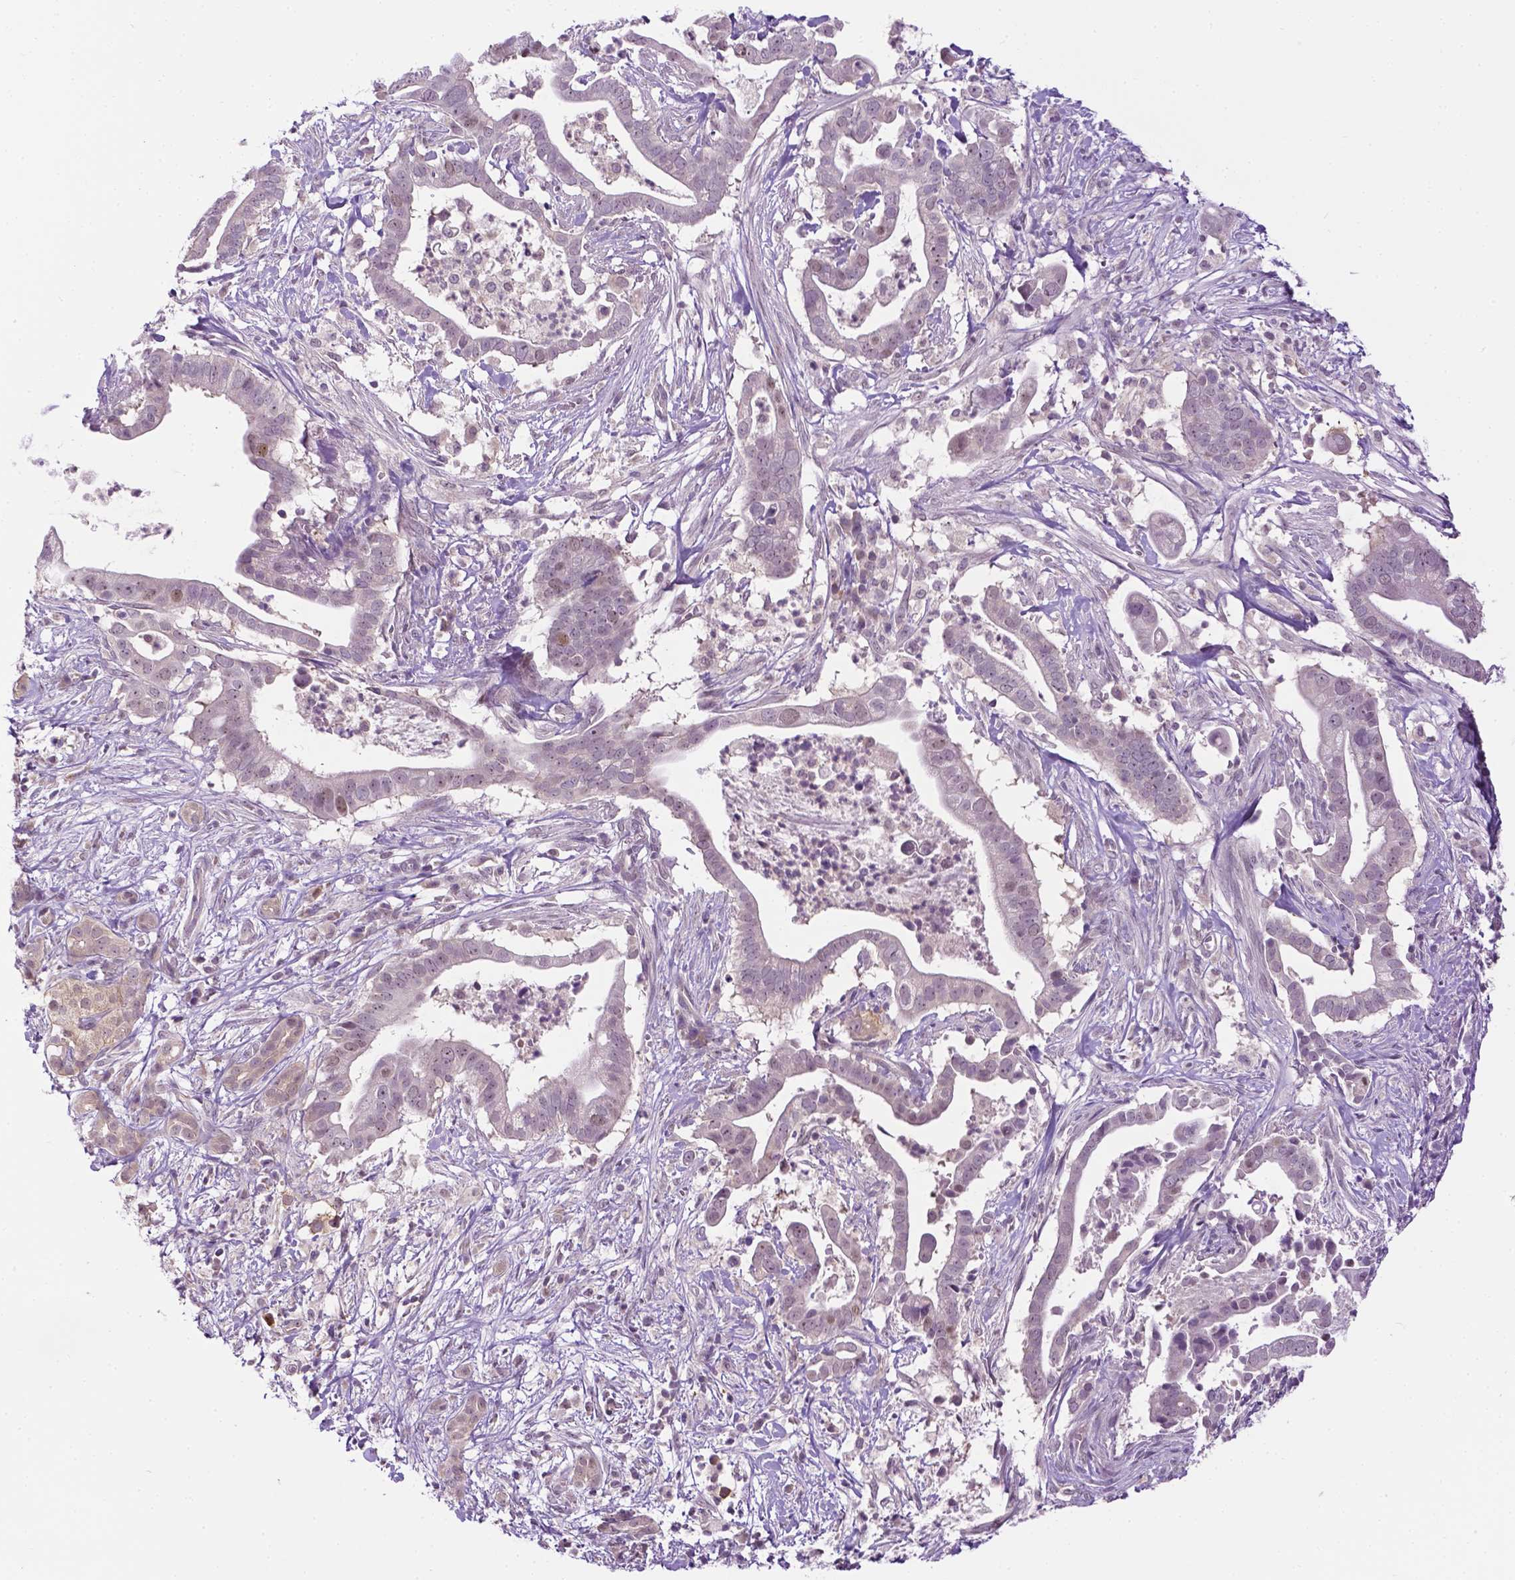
{"staining": {"intensity": "weak", "quantity": "<25%", "location": "nuclear"}, "tissue": "pancreatic cancer", "cell_type": "Tumor cells", "image_type": "cancer", "snomed": [{"axis": "morphology", "description": "Adenocarcinoma, NOS"}, {"axis": "topography", "description": "Pancreas"}], "caption": "An immunohistochemistry (IHC) micrograph of pancreatic adenocarcinoma is shown. There is no staining in tumor cells of pancreatic adenocarcinoma.", "gene": "DENND4A", "patient": {"sex": "male", "age": 61}}